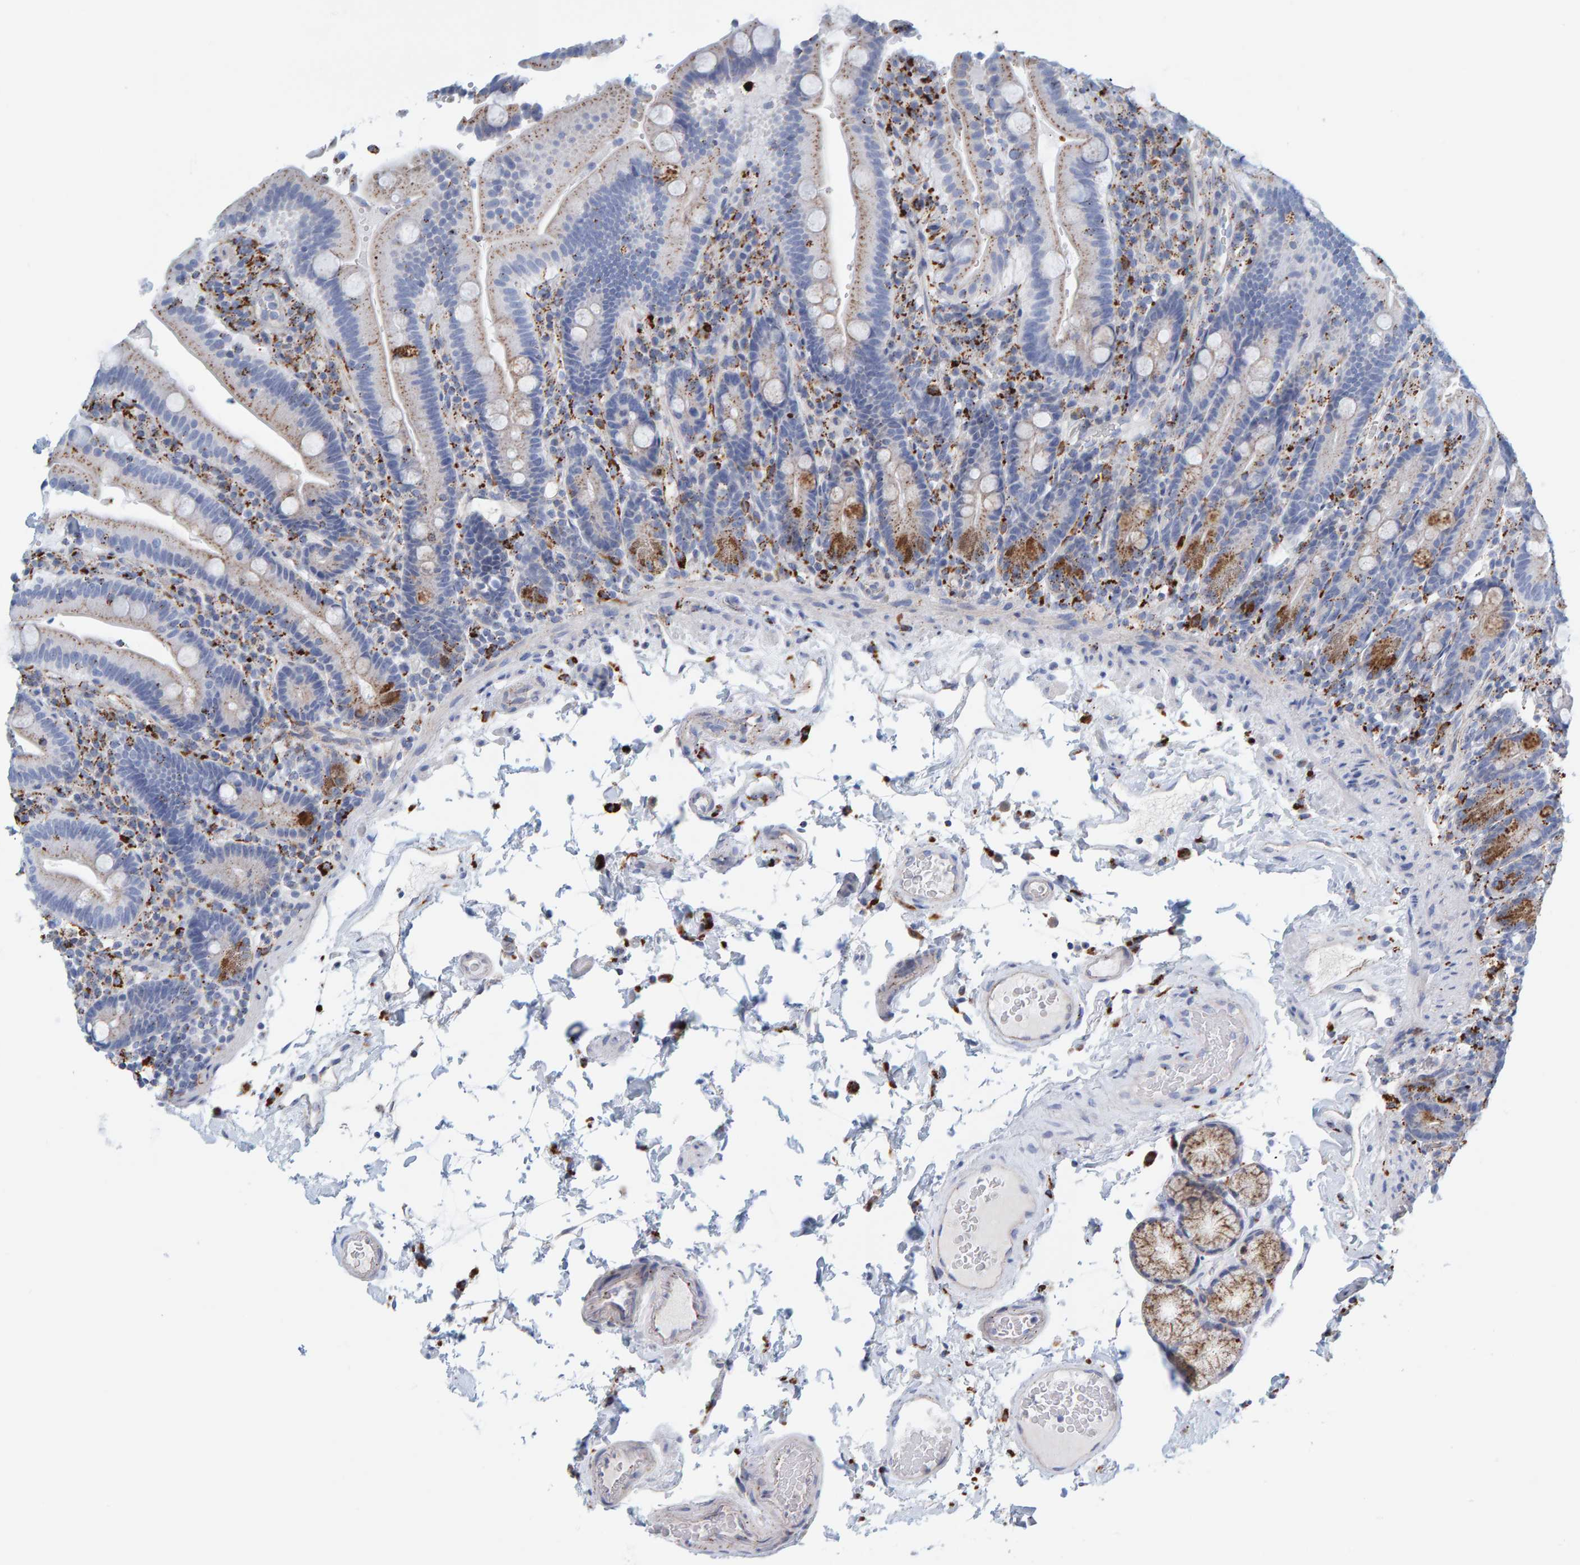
{"staining": {"intensity": "moderate", "quantity": "25%-75%", "location": "cytoplasmic/membranous"}, "tissue": "duodenum", "cell_type": "Glandular cells", "image_type": "normal", "snomed": [{"axis": "morphology", "description": "Normal tissue, NOS"}, {"axis": "topography", "description": "Small intestine, NOS"}], "caption": "IHC histopathology image of normal duodenum stained for a protein (brown), which displays medium levels of moderate cytoplasmic/membranous expression in approximately 25%-75% of glandular cells.", "gene": "BIN3", "patient": {"sex": "female", "age": 71}}